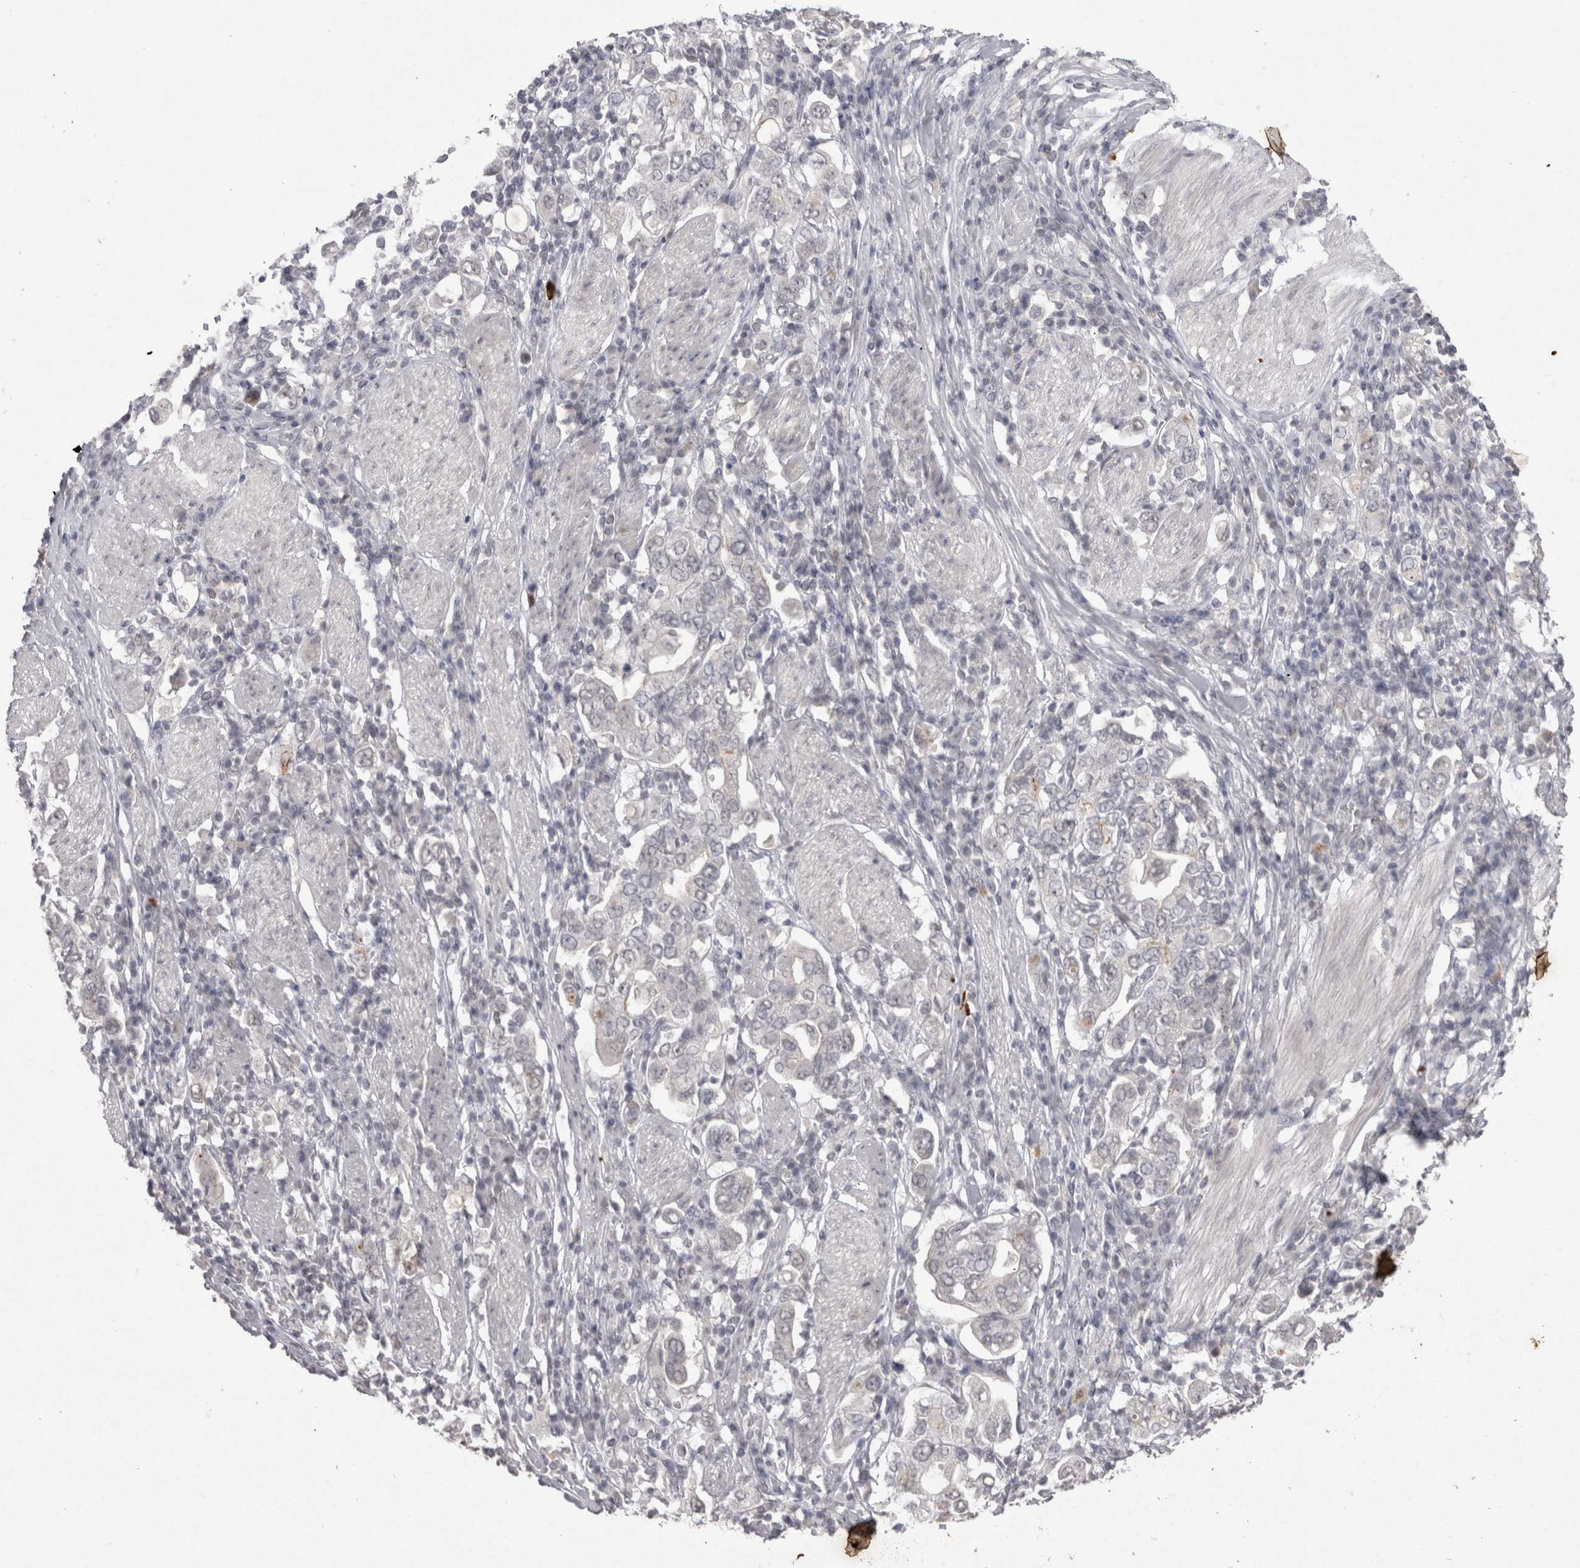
{"staining": {"intensity": "negative", "quantity": "none", "location": "none"}, "tissue": "stomach cancer", "cell_type": "Tumor cells", "image_type": "cancer", "snomed": [{"axis": "morphology", "description": "Adenocarcinoma, NOS"}, {"axis": "topography", "description": "Stomach, upper"}], "caption": "There is no significant positivity in tumor cells of adenocarcinoma (stomach). The staining was performed using DAB to visualize the protein expression in brown, while the nuclei were stained in blue with hematoxylin (Magnification: 20x).", "gene": "DDX4", "patient": {"sex": "male", "age": 62}}